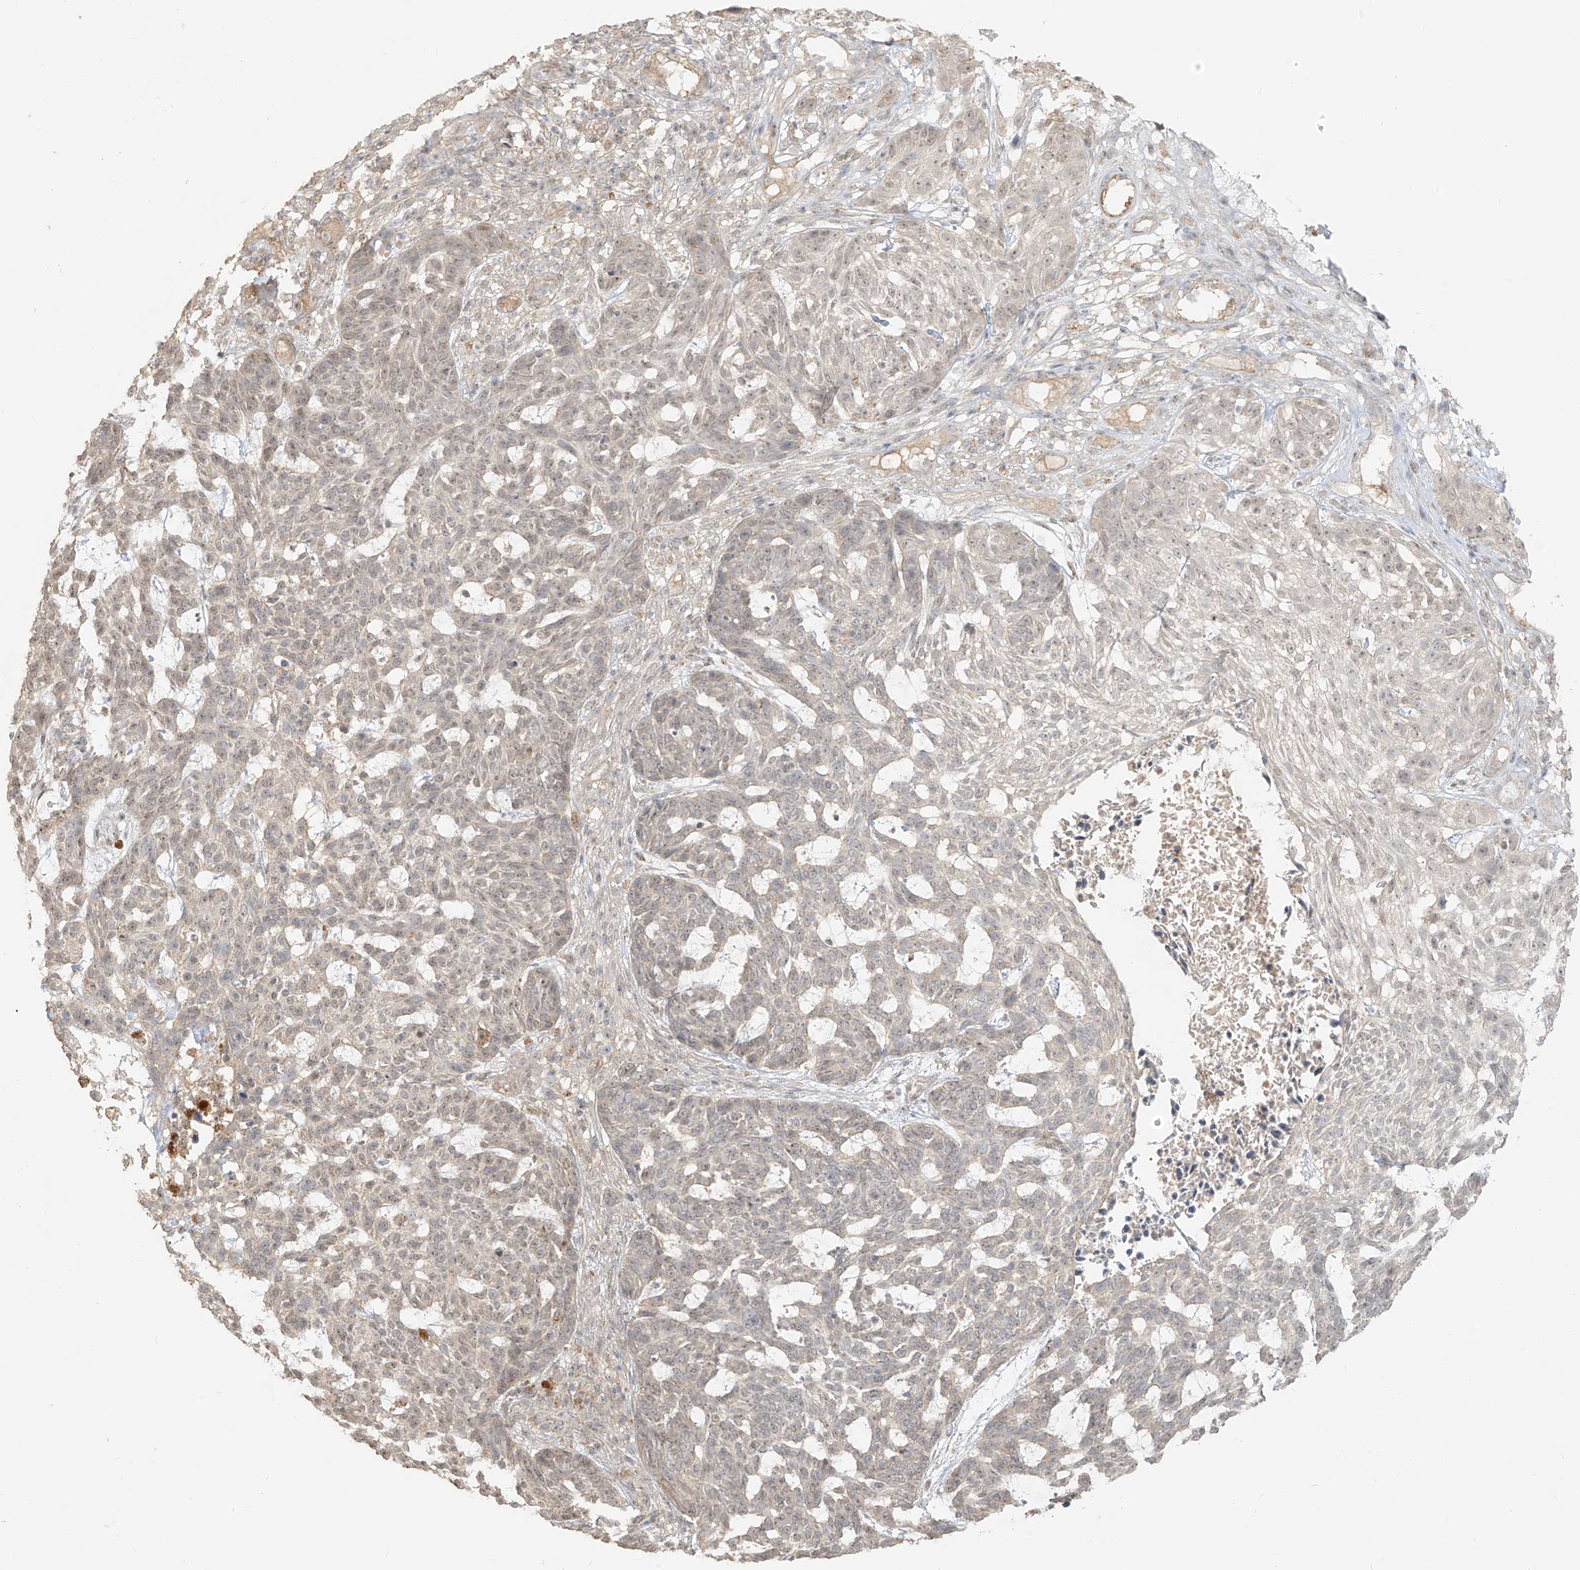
{"staining": {"intensity": "weak", "quantity": "25%-75%", "location": "cytoplasmic/membranous"}, "tissue": "skin cancer", "cell_type": "Tumor cells", "image_type": "cancer", "snomed": [{"axis": "morphology", "description": "Basal cell carcinoma"}, {"axis": "topography", "description": "Skin"}], "caption": "Immunohistochemistry (IHC) image of neoplastic tissue: human skin basal cell carcinoma stained using immunohistochemistry demonstrates low levels of weak protein expression localized specifically in the cytoplasmic/membranous of tumor cells, appearing as a cytoplasmic/membranous brown color.", "gene": "ABCD1", "patient": {"sex": "male", "age": 85}}